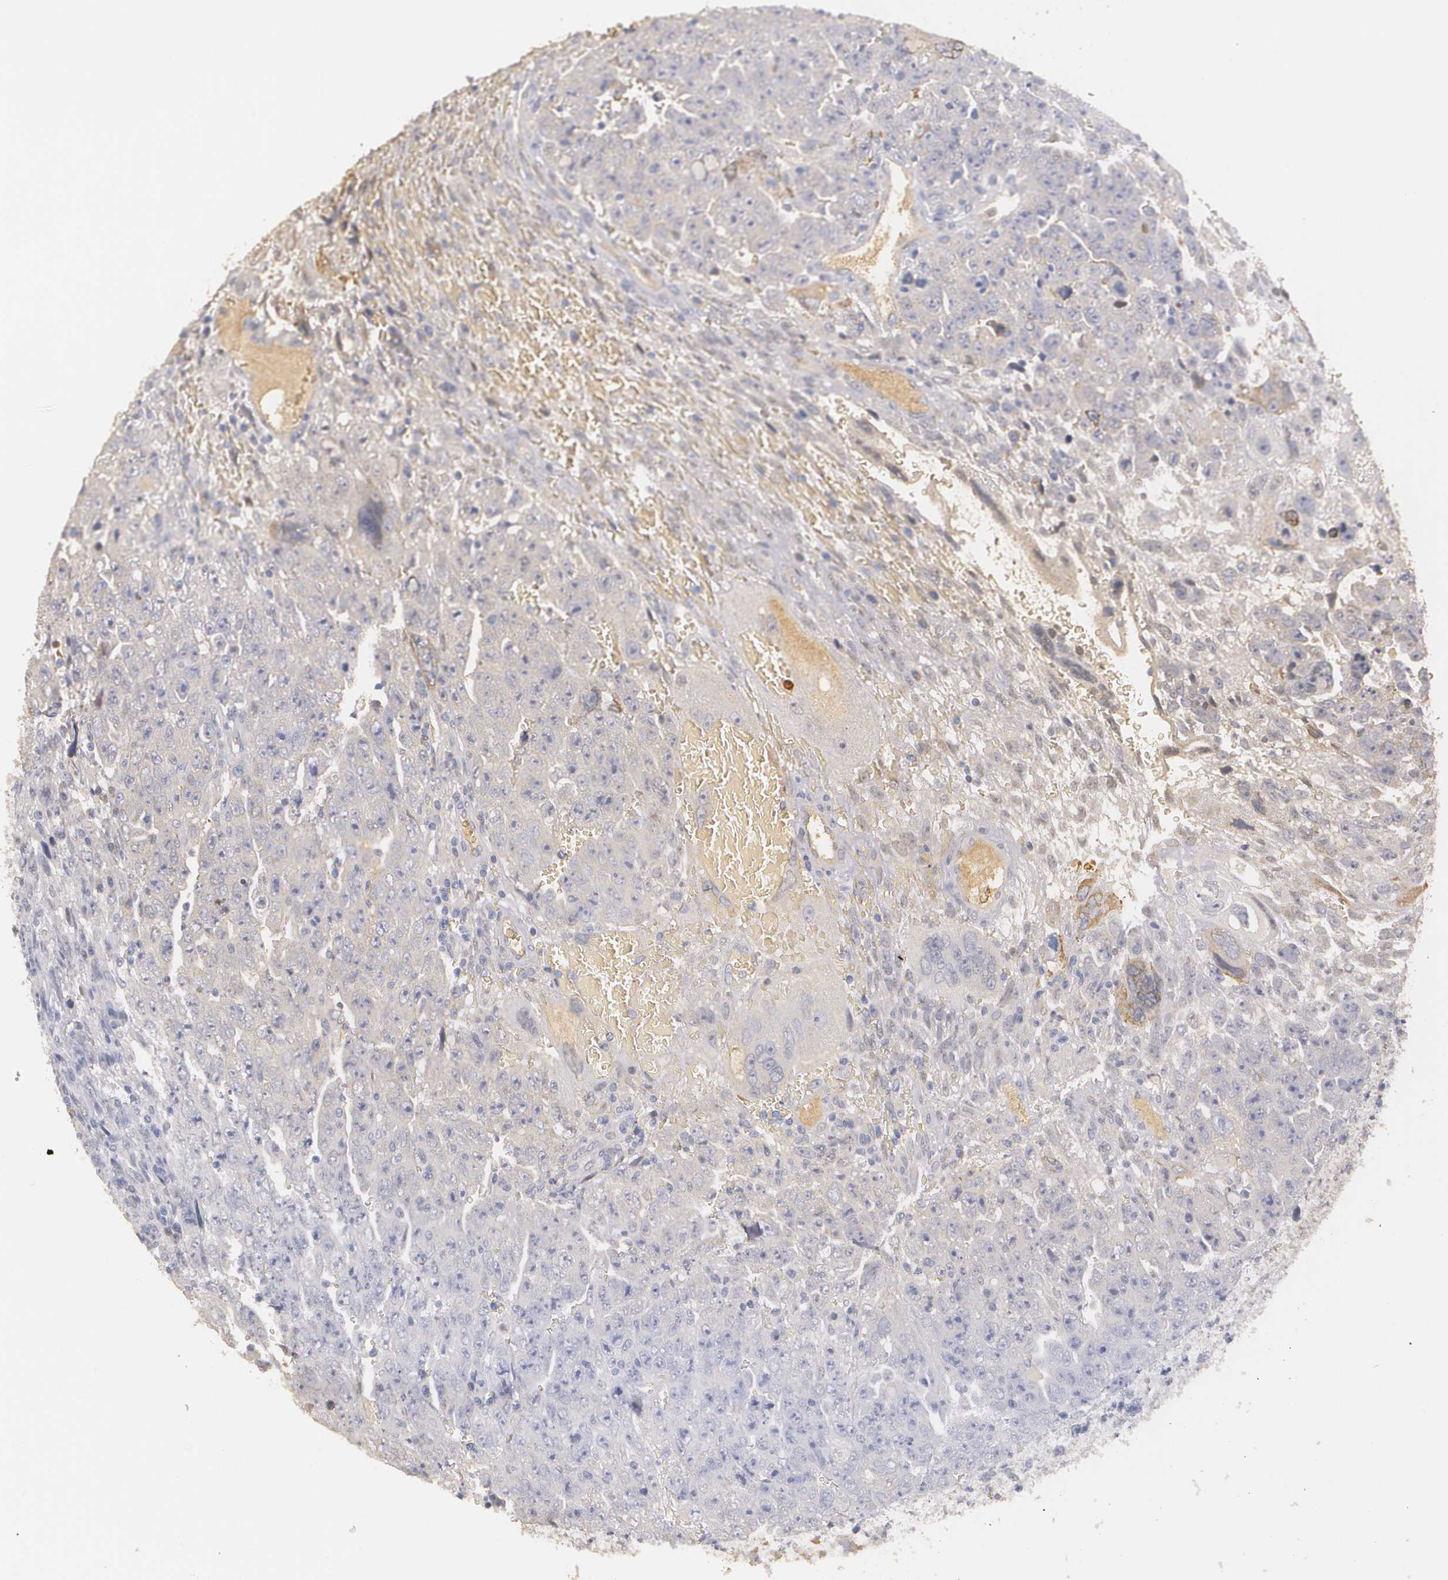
{"staining": {"intensity": "weak", "quantity": "25%-75%", "location": "cytoplasmic/membranous"}, "tissue": "testis cancer", "cell_type": "Tumor cells", "image_type": "cancer", "snomed": [{"axis": "morphology", "description": "Carcinoma, Embryonal, NOS"}, {"axis": "topography", "description": "Testis"}], "caption": "Weak cytoplasmic/membranous expression is present in approximately 25%-75% of tumor cells in testis cancer (embryonal carcinoma).", "gene": "AMBP", "patient": {"sex": "male", "age": 28}}